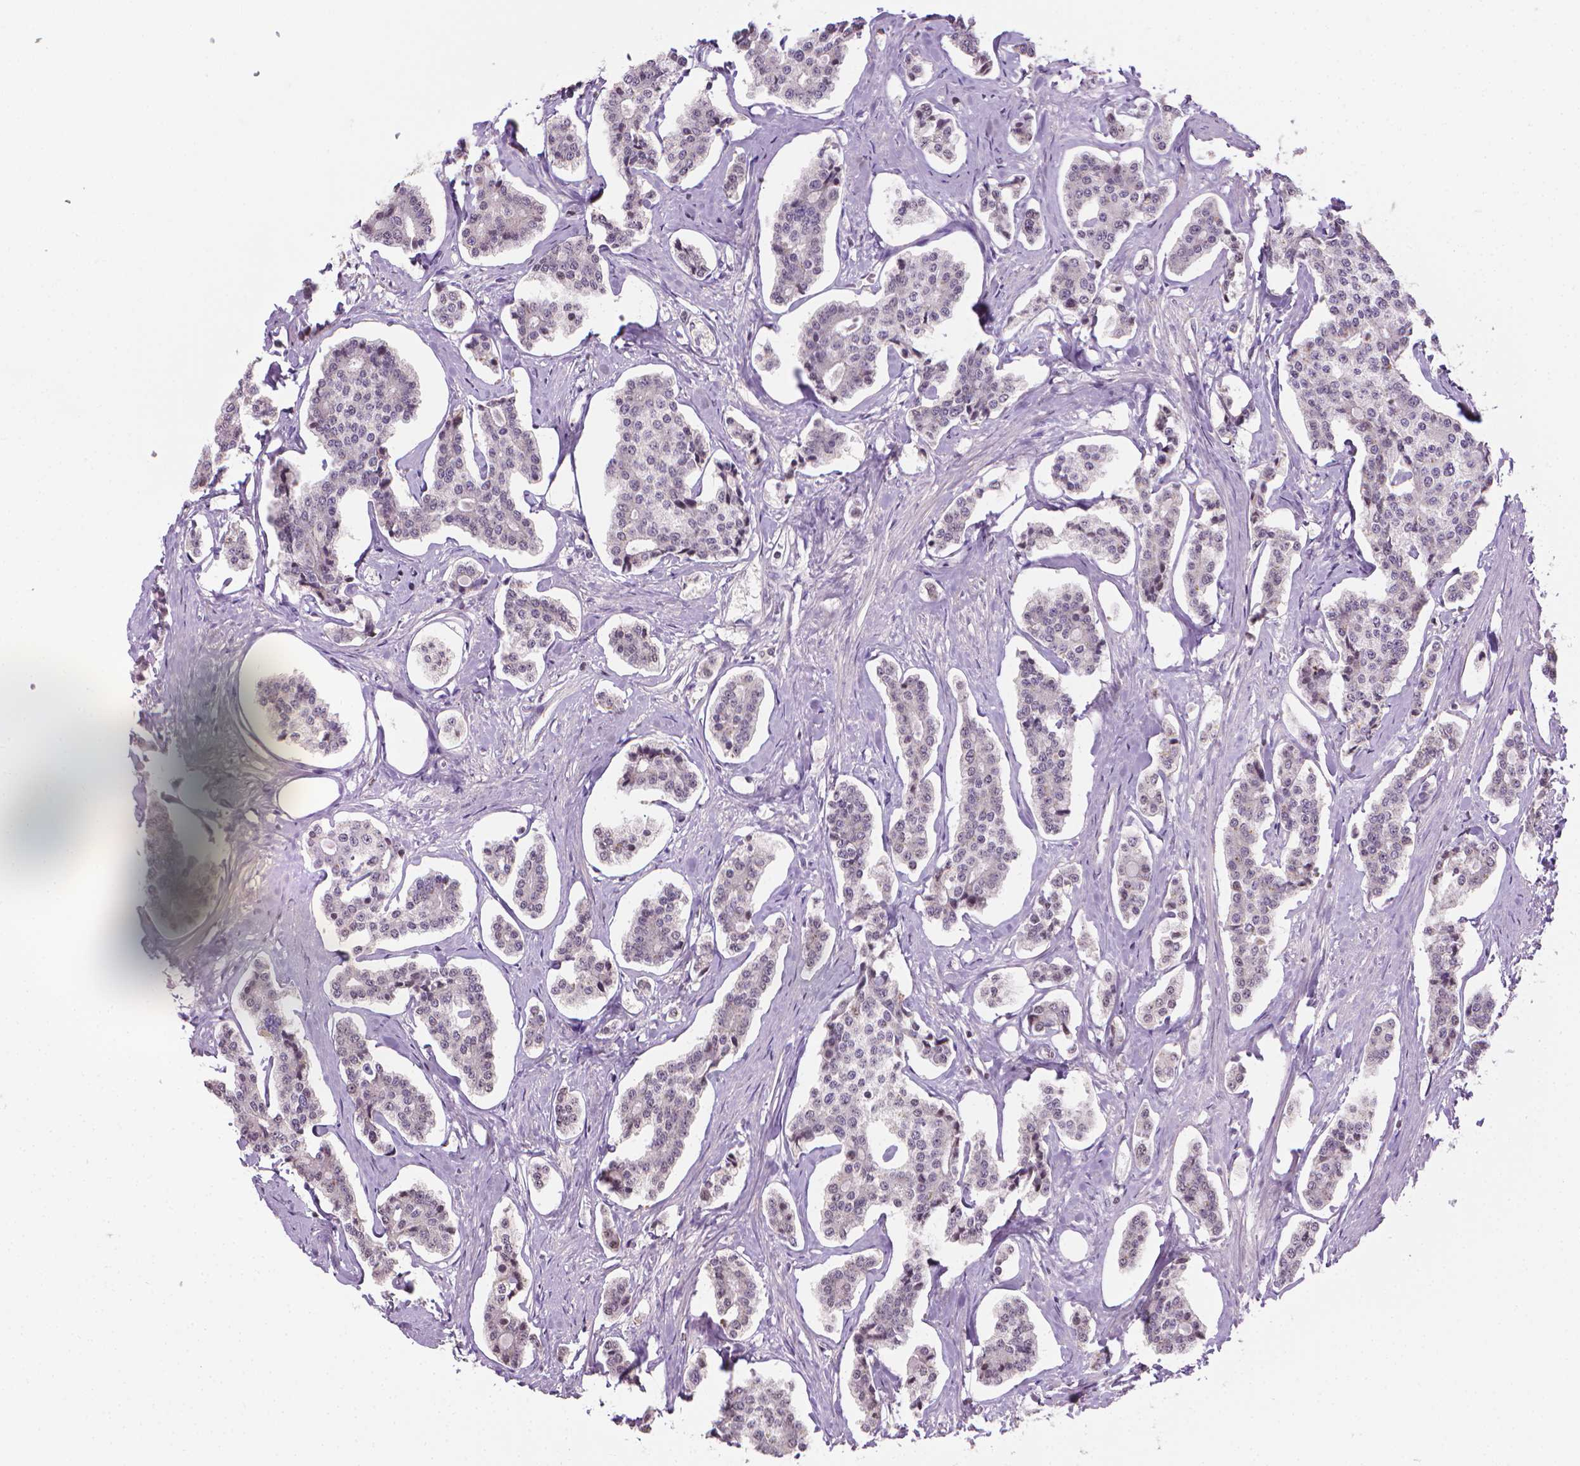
{"staining": {"intensity": "negative", "quantity": "none", "location": "none"}, "tissue": "carcinoid", "cell_type": "Tumor cells", "image_type": "cancer", "snomed": [{"axis": "morphology", "description": "Carcinoid, malignant, NOS"}, {"axis": "topography", "description": "Small intestine"}], "caption": "DAB (3,3'-diaminobenzidine) immunohistochemical staining of carcinoid demonstrates no significant positivity in tumor cells.", "gene": "NCAN", "patient": {"sex": "female", "age": 65}}